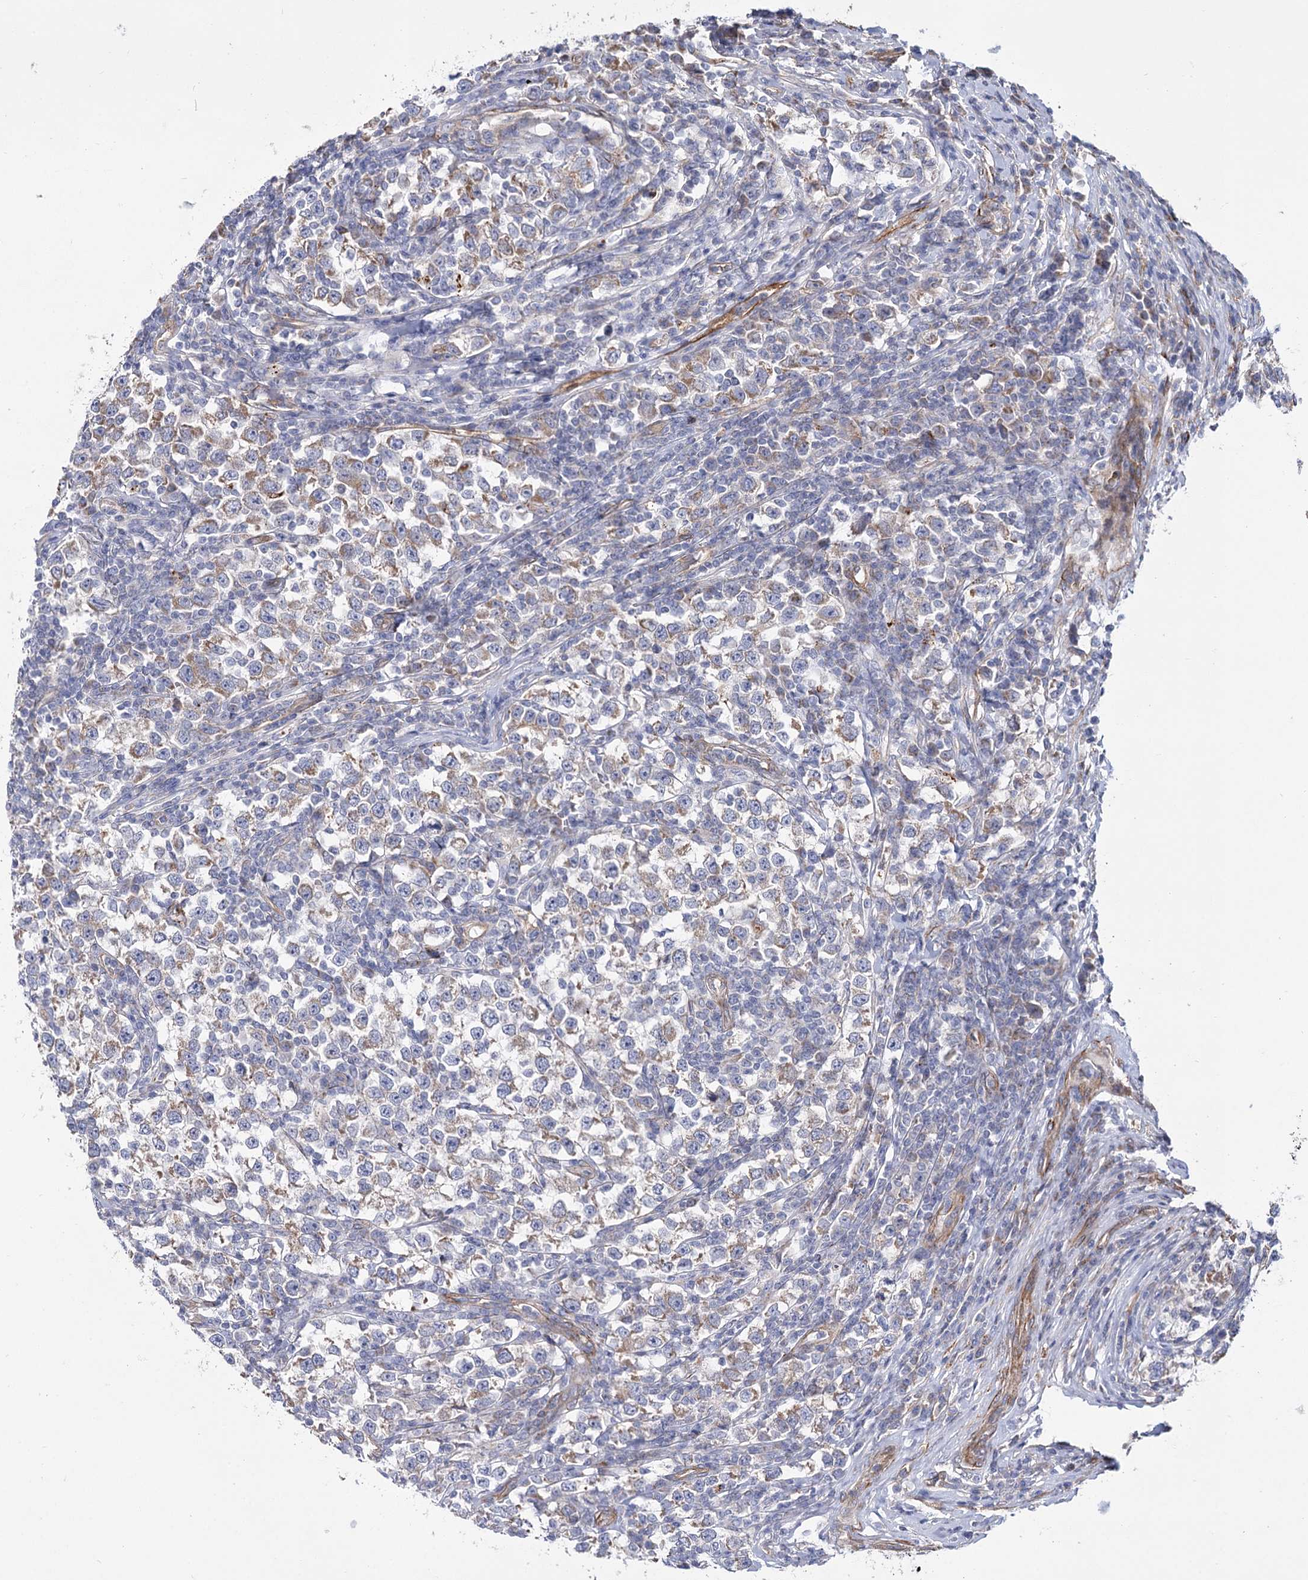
{"staining": {"intensity": "weak", "quantity": "25%-75%", "location": "cytoplasmic/membranous"}, "tissue": "testis cancer", "cell_type": "Tumor cells", "image_type": "cancer", "snomed": [{"axis": "morphology", "description": "Normal tissue, NOS"}, {"axis": "morphology", "description": "Seminoma, NOS"}, {"axis": "topography", "description": "Testis"}], "caption": "This micrograph displays immunohistochemistry (IHC) staining of testis cancer, with low weak cytoplasmic/membranous expression in approximately 25%-75% of tumor cells.", "gene": "TMEM164", "patient": {"sex": "male", "age": 43}}